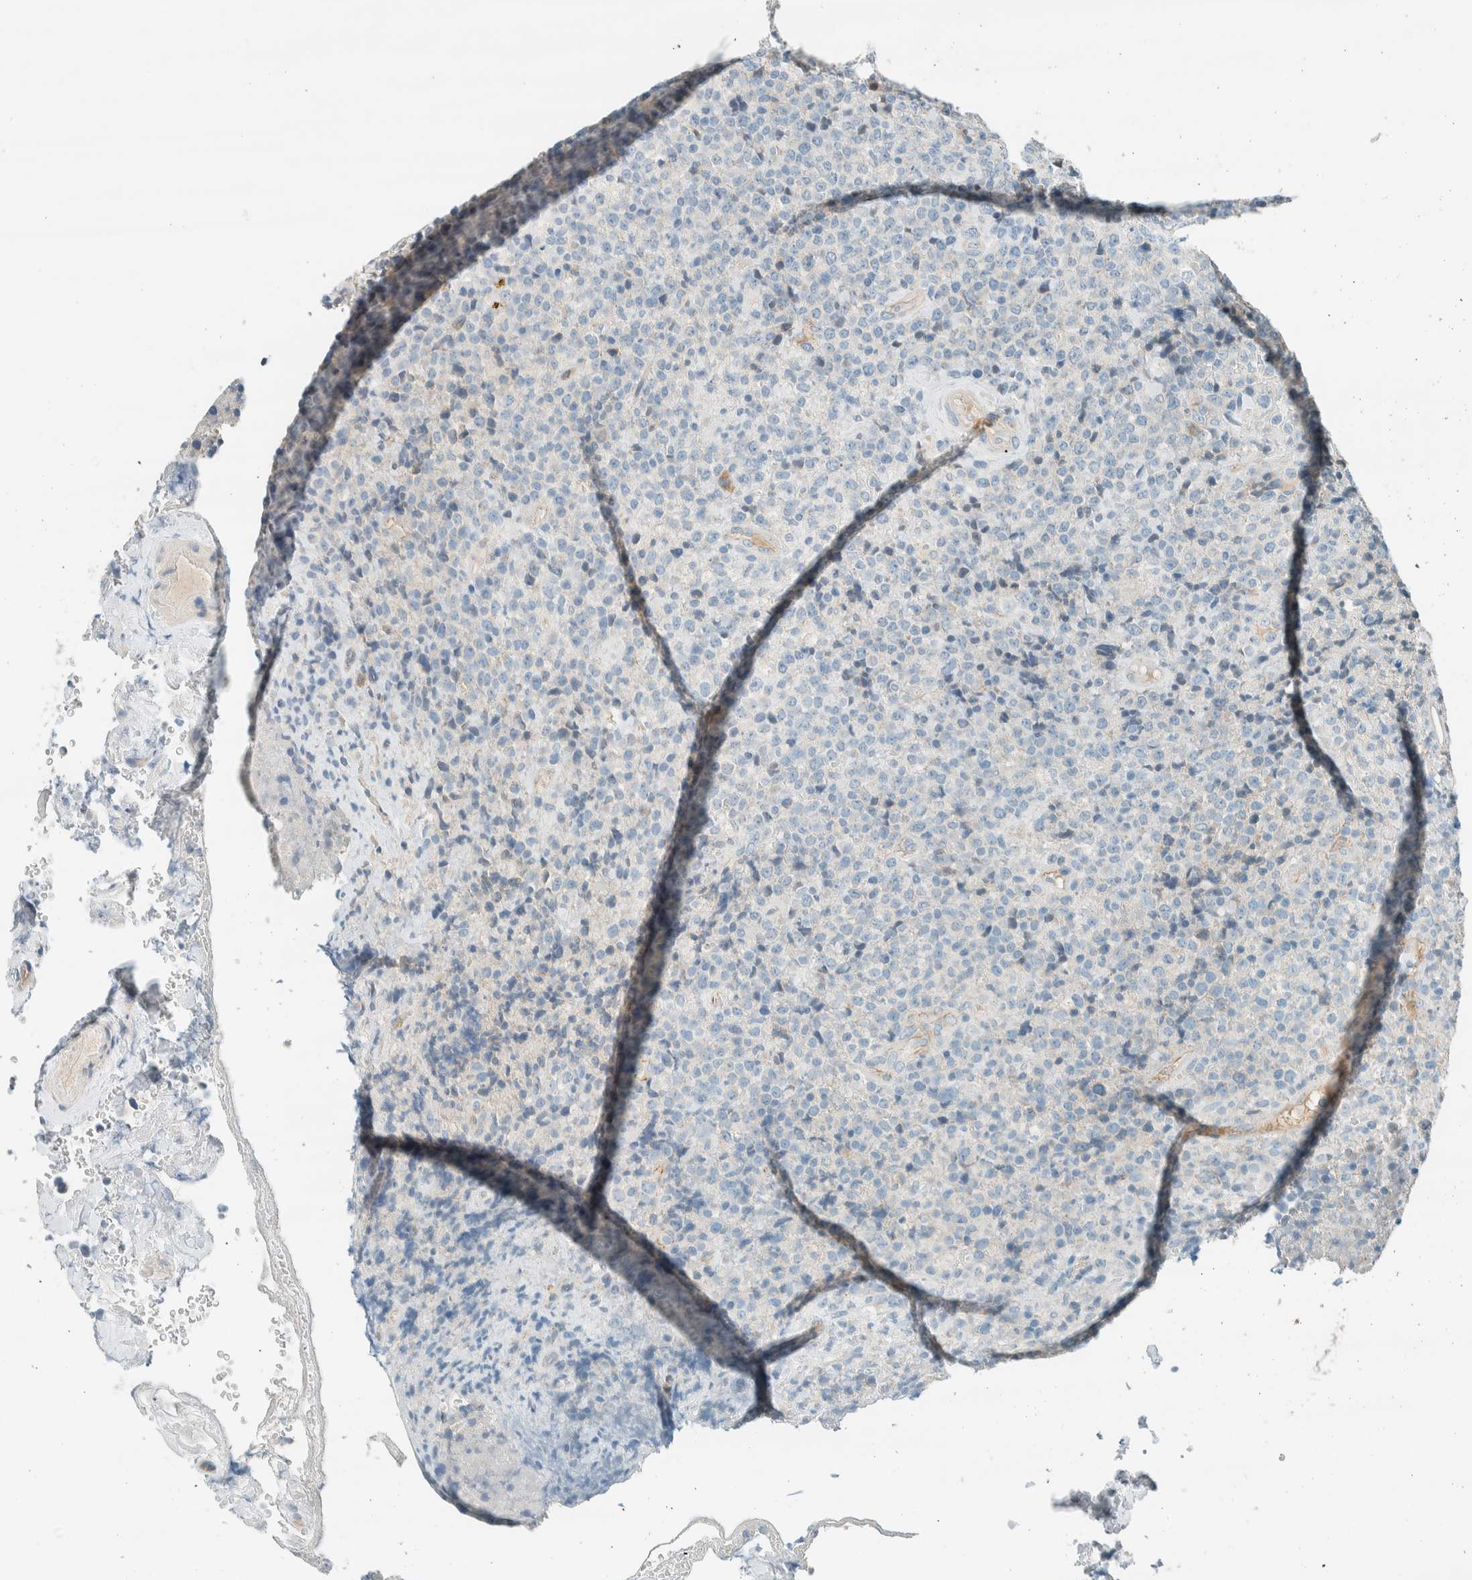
{"staining": {"intensity": "negative", "quantity": "none", "location": "none"}, "tissue": "lymphoma", "cell_type": "Tumor cells", "image_type": "cancer", "snomed": [{"axis": "morphology", "description": "Malignant lymphoma, non-Hodgkin's type, High grade"}, {"axis": "topography", "description": "Lymph node"}], "caption": "DAB (3,3'-diaminobenzidine) immunohistochemical staining of human lymphoma displays no significant expression in tumor cells.", "gene": "SLFN12", "patient": {"sex": "male", "age": 13}}